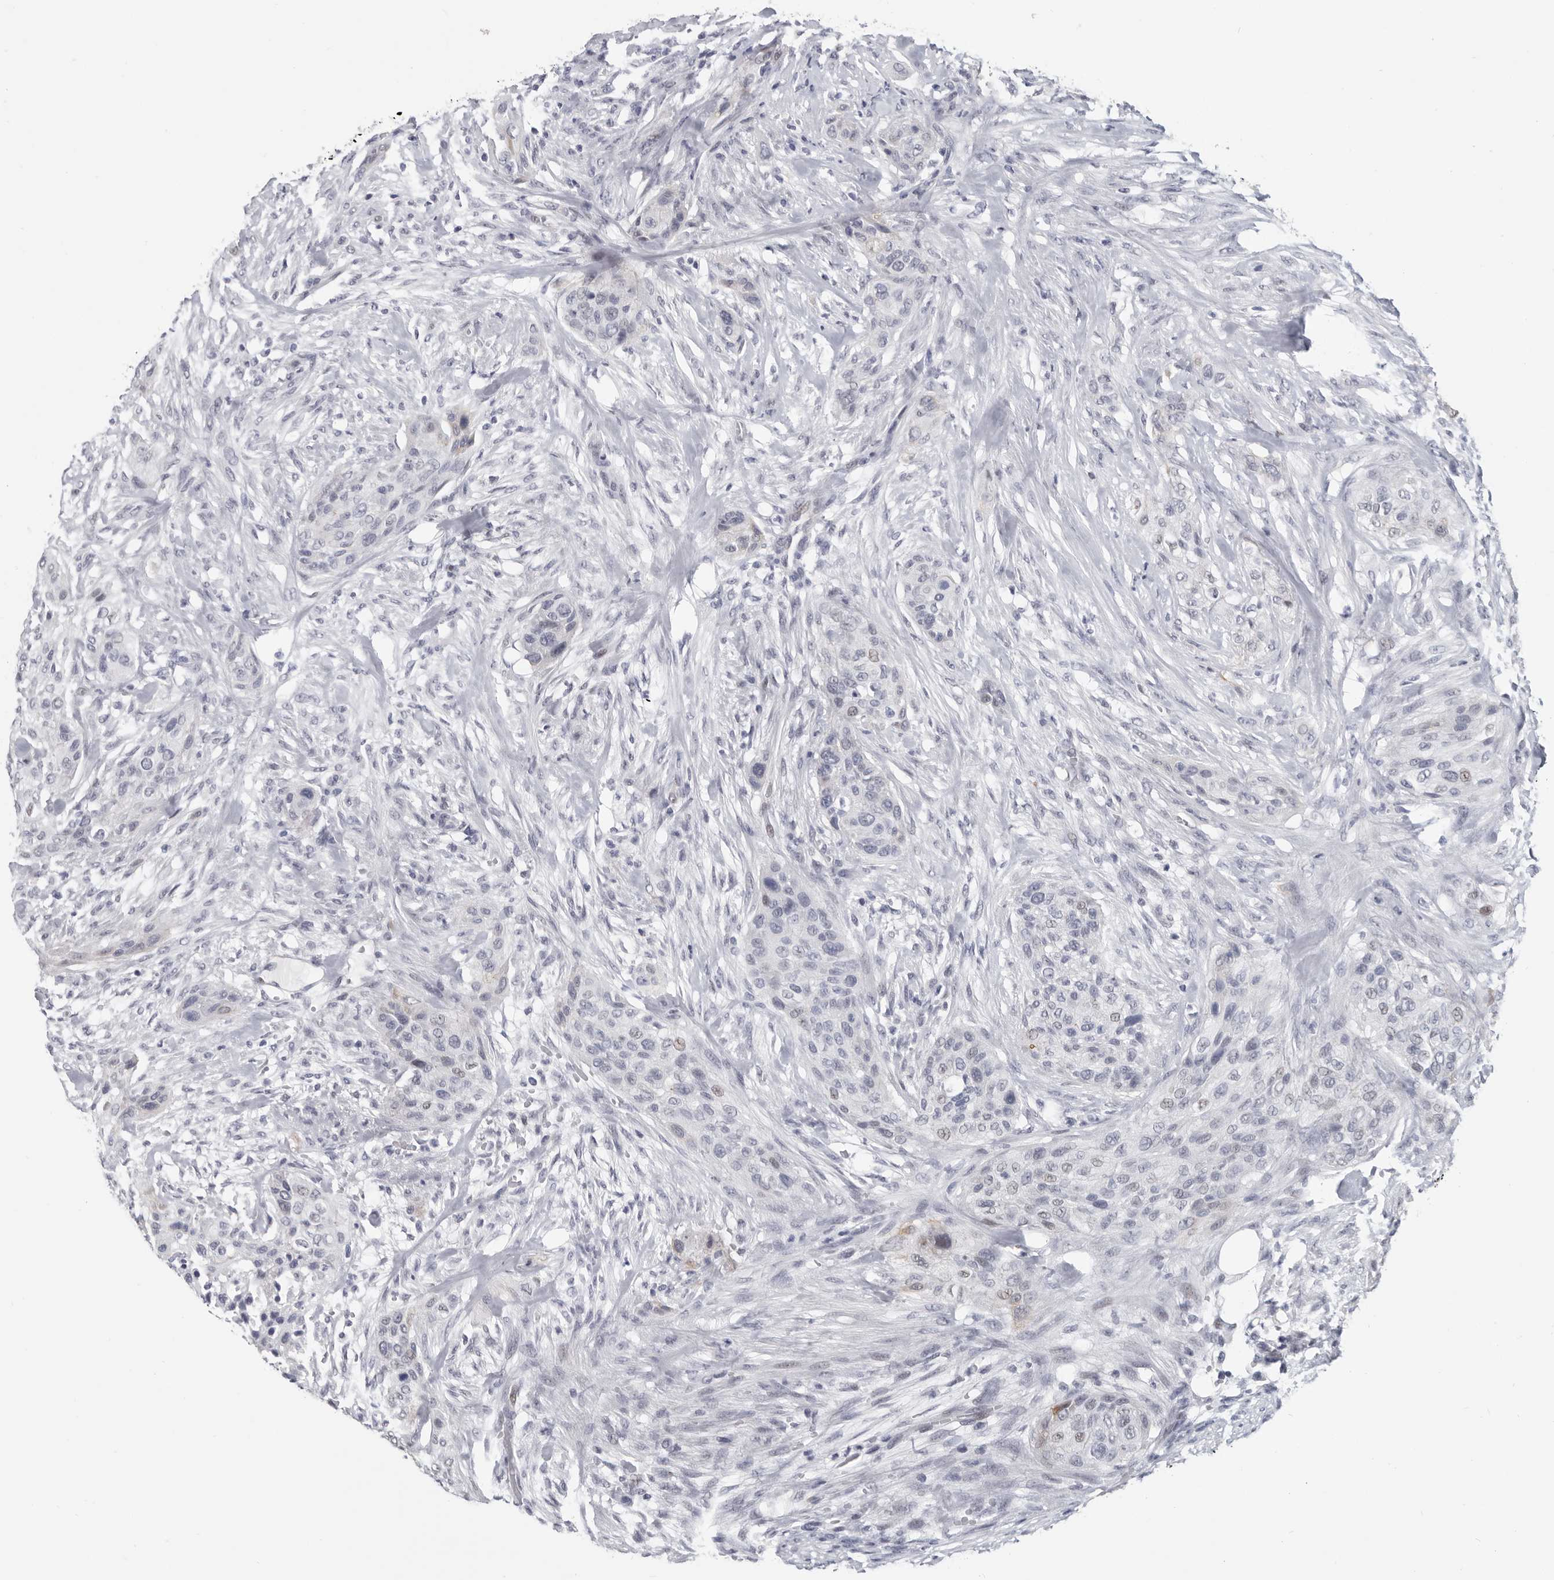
{"staining": {"intensity": "negative", "quantity": "none", "location": "none"}, "tissue": "urothelial cancer", "cell_type": "Tumor cells", "image_type": "cancer", "snomed": [{"axis": "morphology", "description": "Urothelial carcinoma, High grade"}, {"axis": "topography", "description": "Urinary bladder"}], "caption": "An immunohistochemistry (IHC) histopathology image of urothelial carcinoma (high-grade) is shown. There is no staining in tumor cells of urothelial carcinoma (high-grade). (Stains: DAB (3,3'-diaminobenzidine) immunohistochemistry with hematoxylin counter stain, Microscopy: brightfield microscopy at high magnification).", "gene": "WRAP73", "patient": {"sex": "male", "age": 35}}